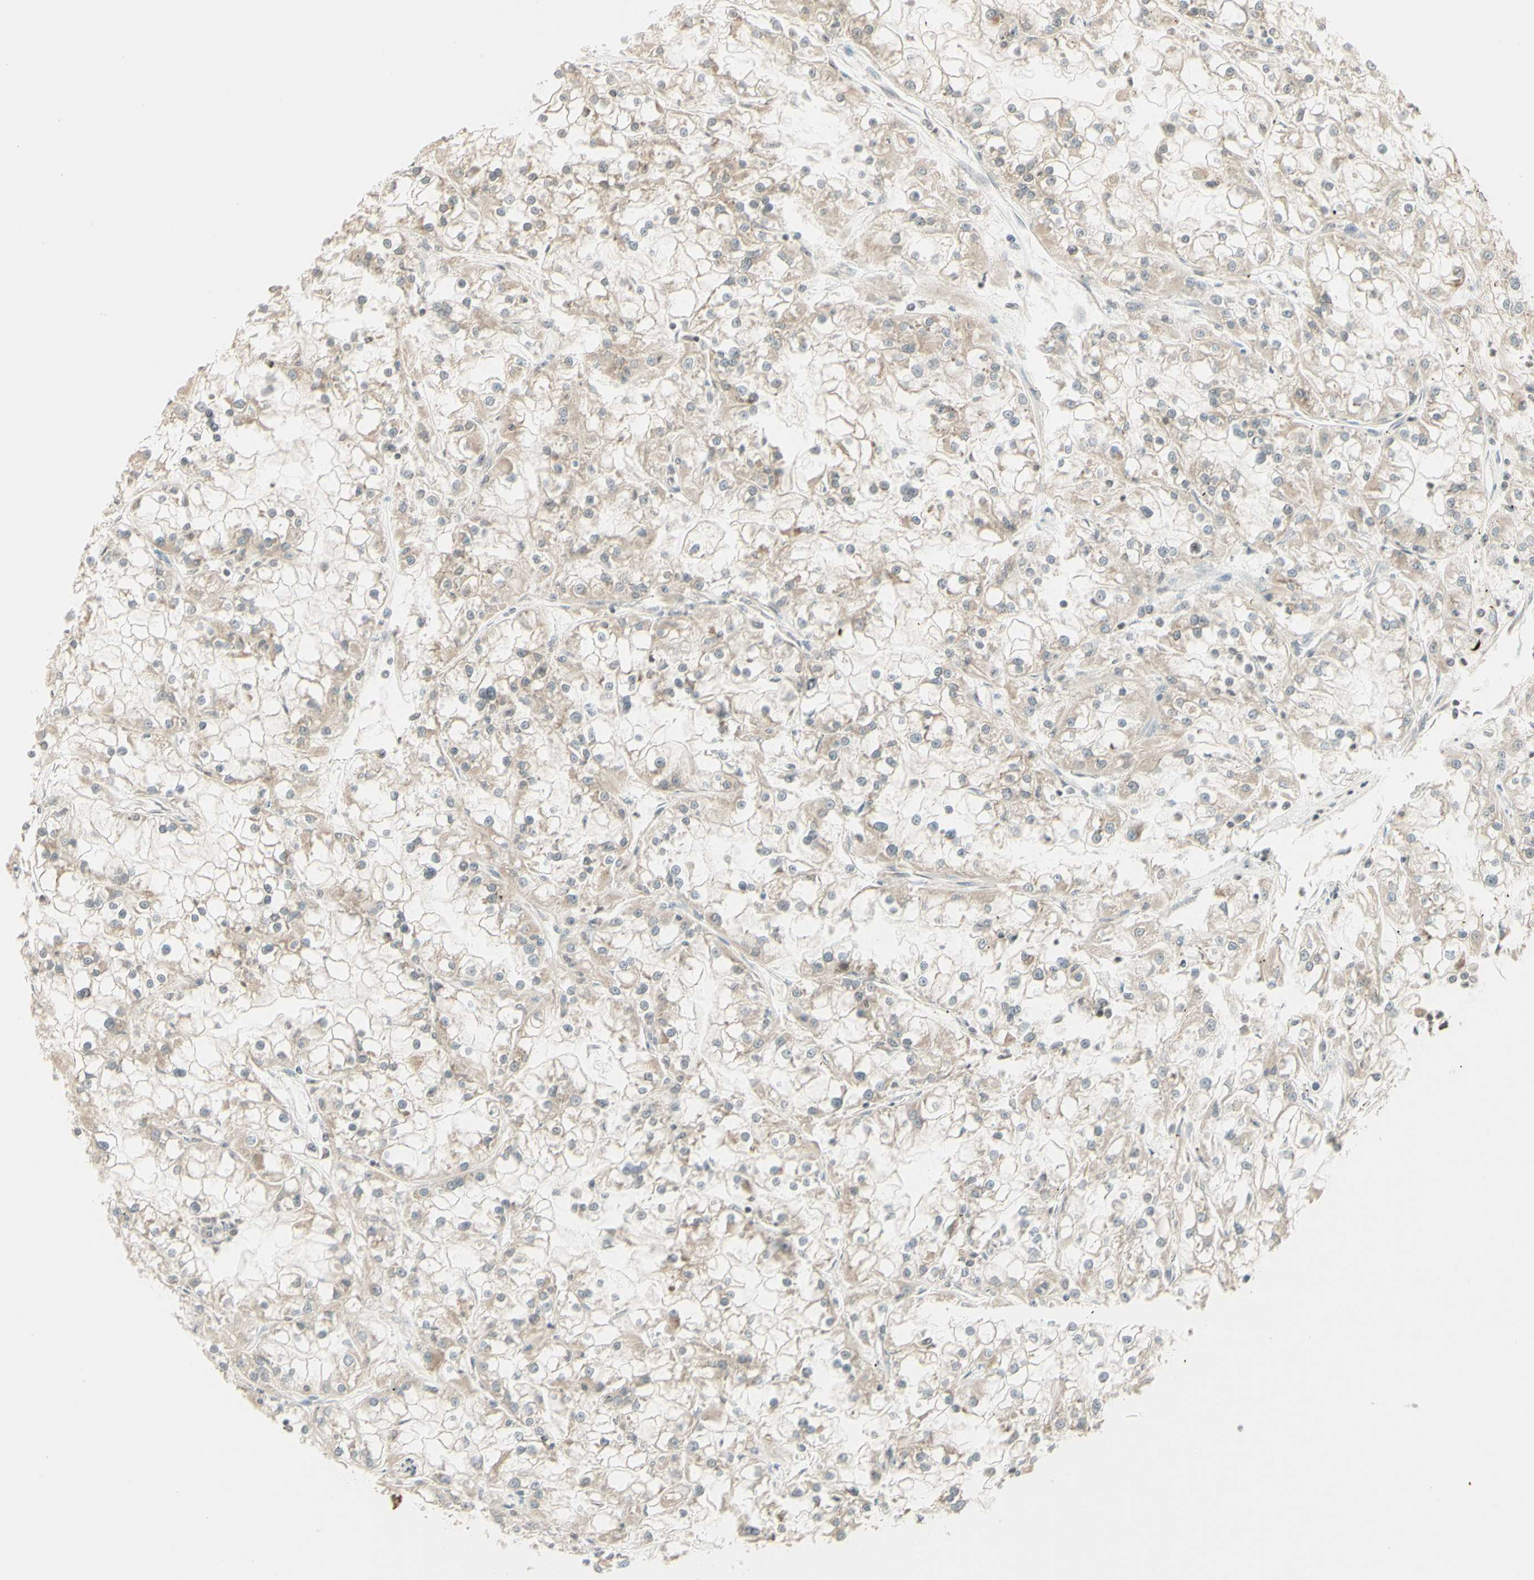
{"staining": {"intensity": "weak", "quantity": "25%-75%", "location": "cytoplasmic/membranous"}, "tissue": "renal cancer", "cell_type": "Tumor cells", "image_type": "cancer", "snomed": [{"axis": "morphology", "description": "Adenocarcinoma, NOS"}, {"axis": "topography", "description": "Kidney"}], "caption": "The image reveals immunohistochemical staining of renal cancer. There is weak cytoplasmic/membranous positivity is seen in about 25%-75% of tumor cells.", "gene": "ZW10", "patient": {"sex": "female", "age": 52}}